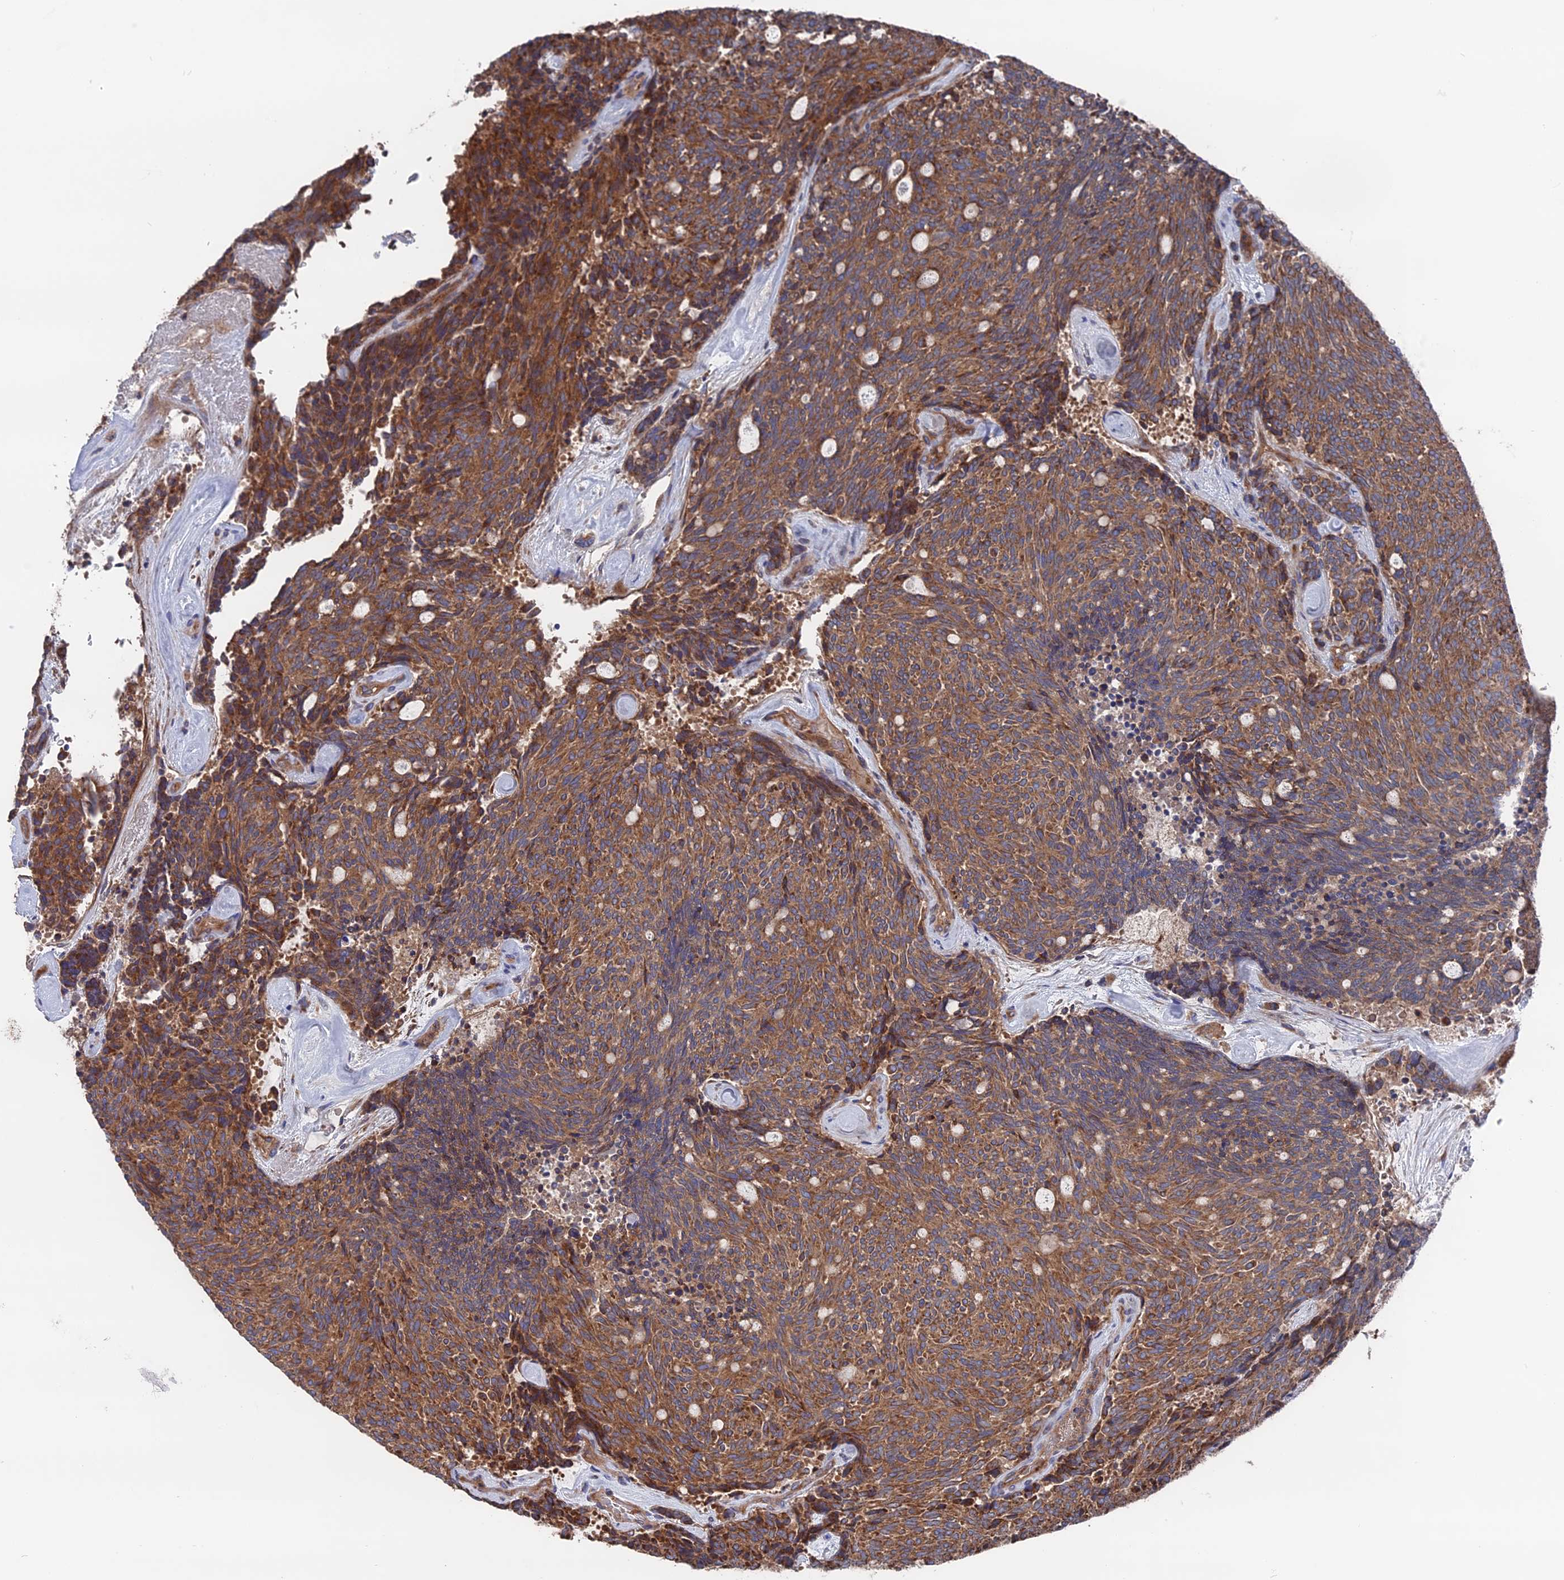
{"staining": {"intensity": "strong", "quantity": ">75%", "location": "cytoplasmic/membranous"}, "tissue": "carcinoid", "cell_type": "Tumor cells", "image_type": "cancer", "snomed": [{"axis": "morphology", "description": "Carcinoid, malignant, NOS"}, {"axis": "topography", "description": "Pancreas"}], "caption": "Protein staining of carcinoid (malignant) tissue displays strong cytoplasmic/membranous positivity in approximately >75% of tumor cells. (brown staining indicates protein expression, while blue staining denotes nuclei).", "gene": "TELO2", "patient": {"sex": "female", "age": 54}}